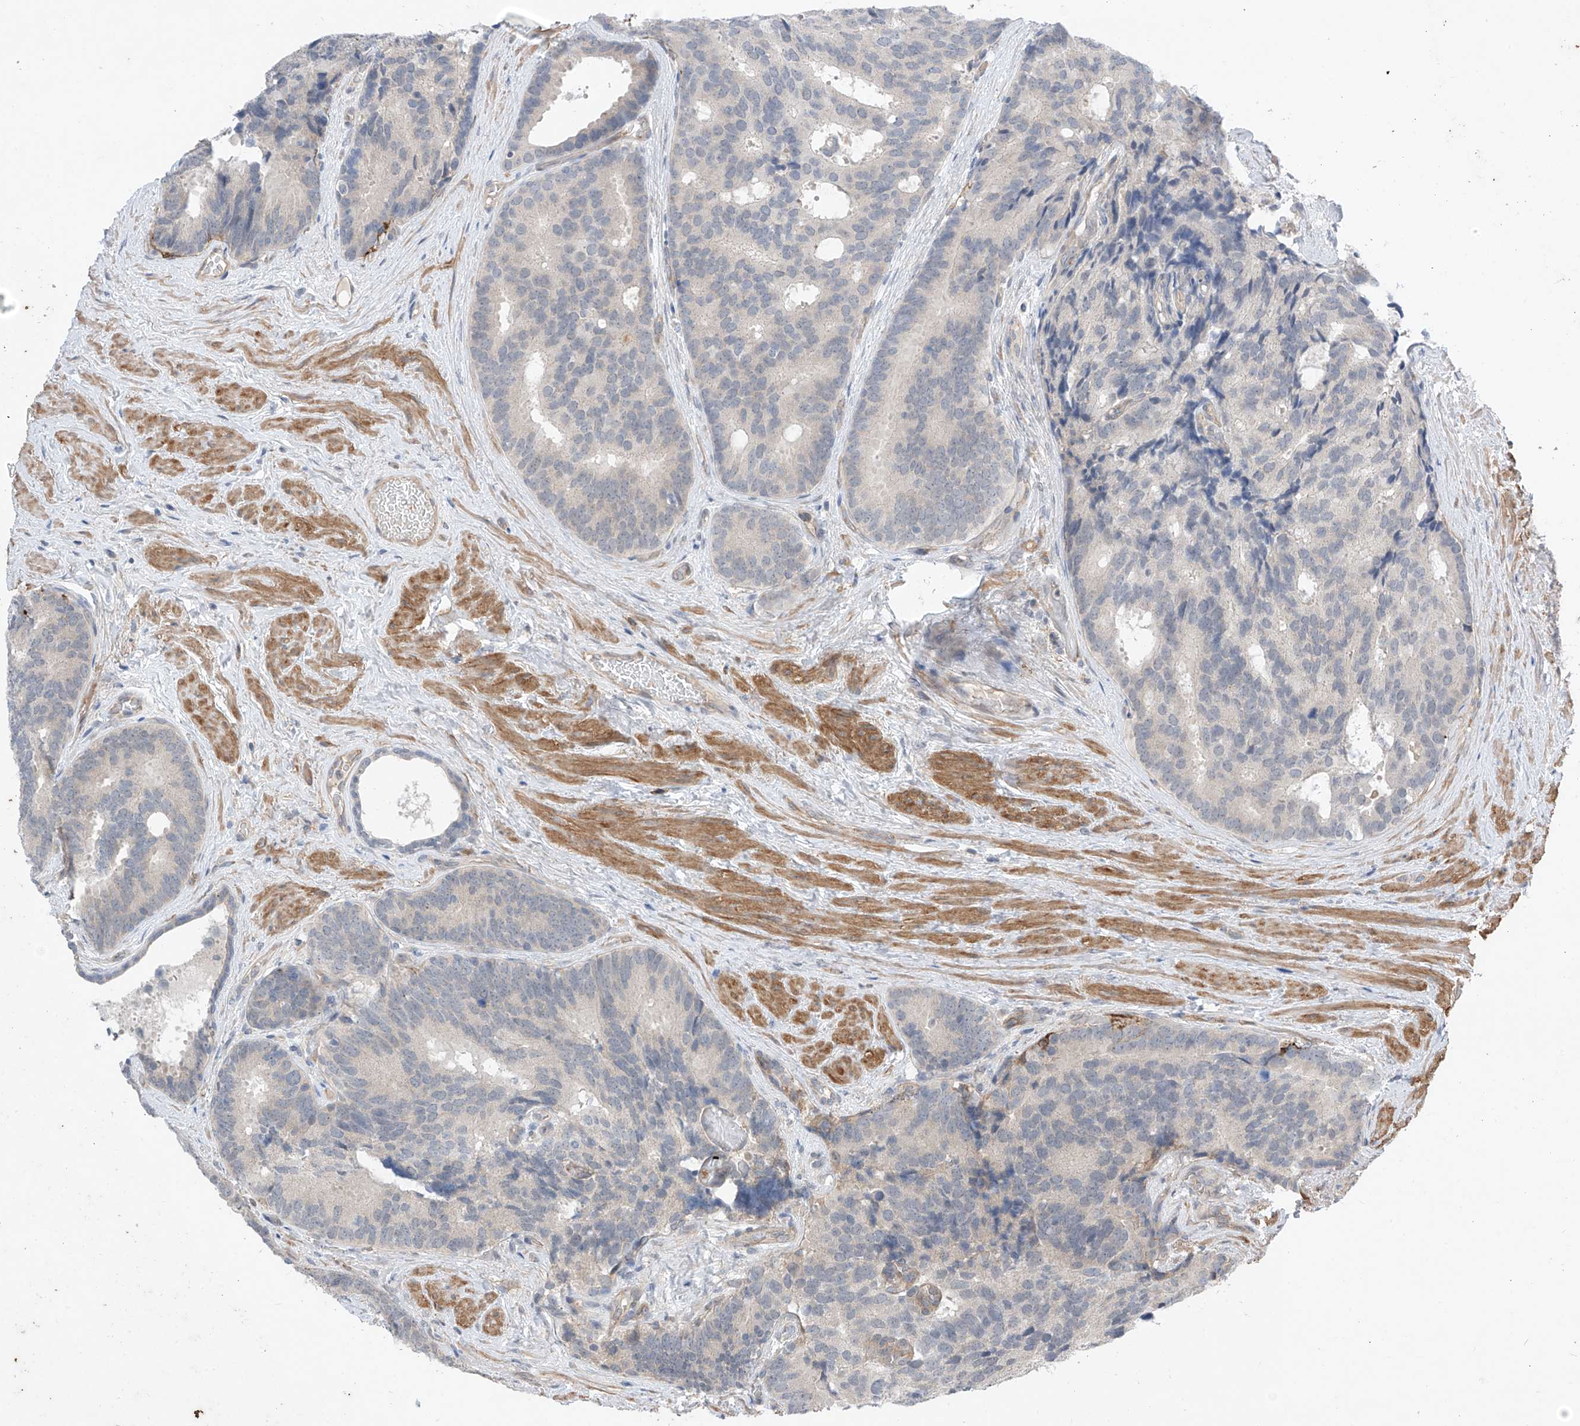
{"staining": {"intensity": "negative", "quantity": "none", "location": "none"}, "tissue": "prostate cancer", "cell_type": "Tumor cells", "image_type": "cancer", "snomed": [{"axis": "morphology", "description": "Adenocarcinoma, Low grade"}, {"axis": "topography", "description": "Prostate"}], "caption": "Immunohistochemical staining of human prostate low-grade adenocarcinoma shows no significant positivity in tumor cells.", "gene": "ABLIM2", "patient": {"sex": "male", "age": 71}}